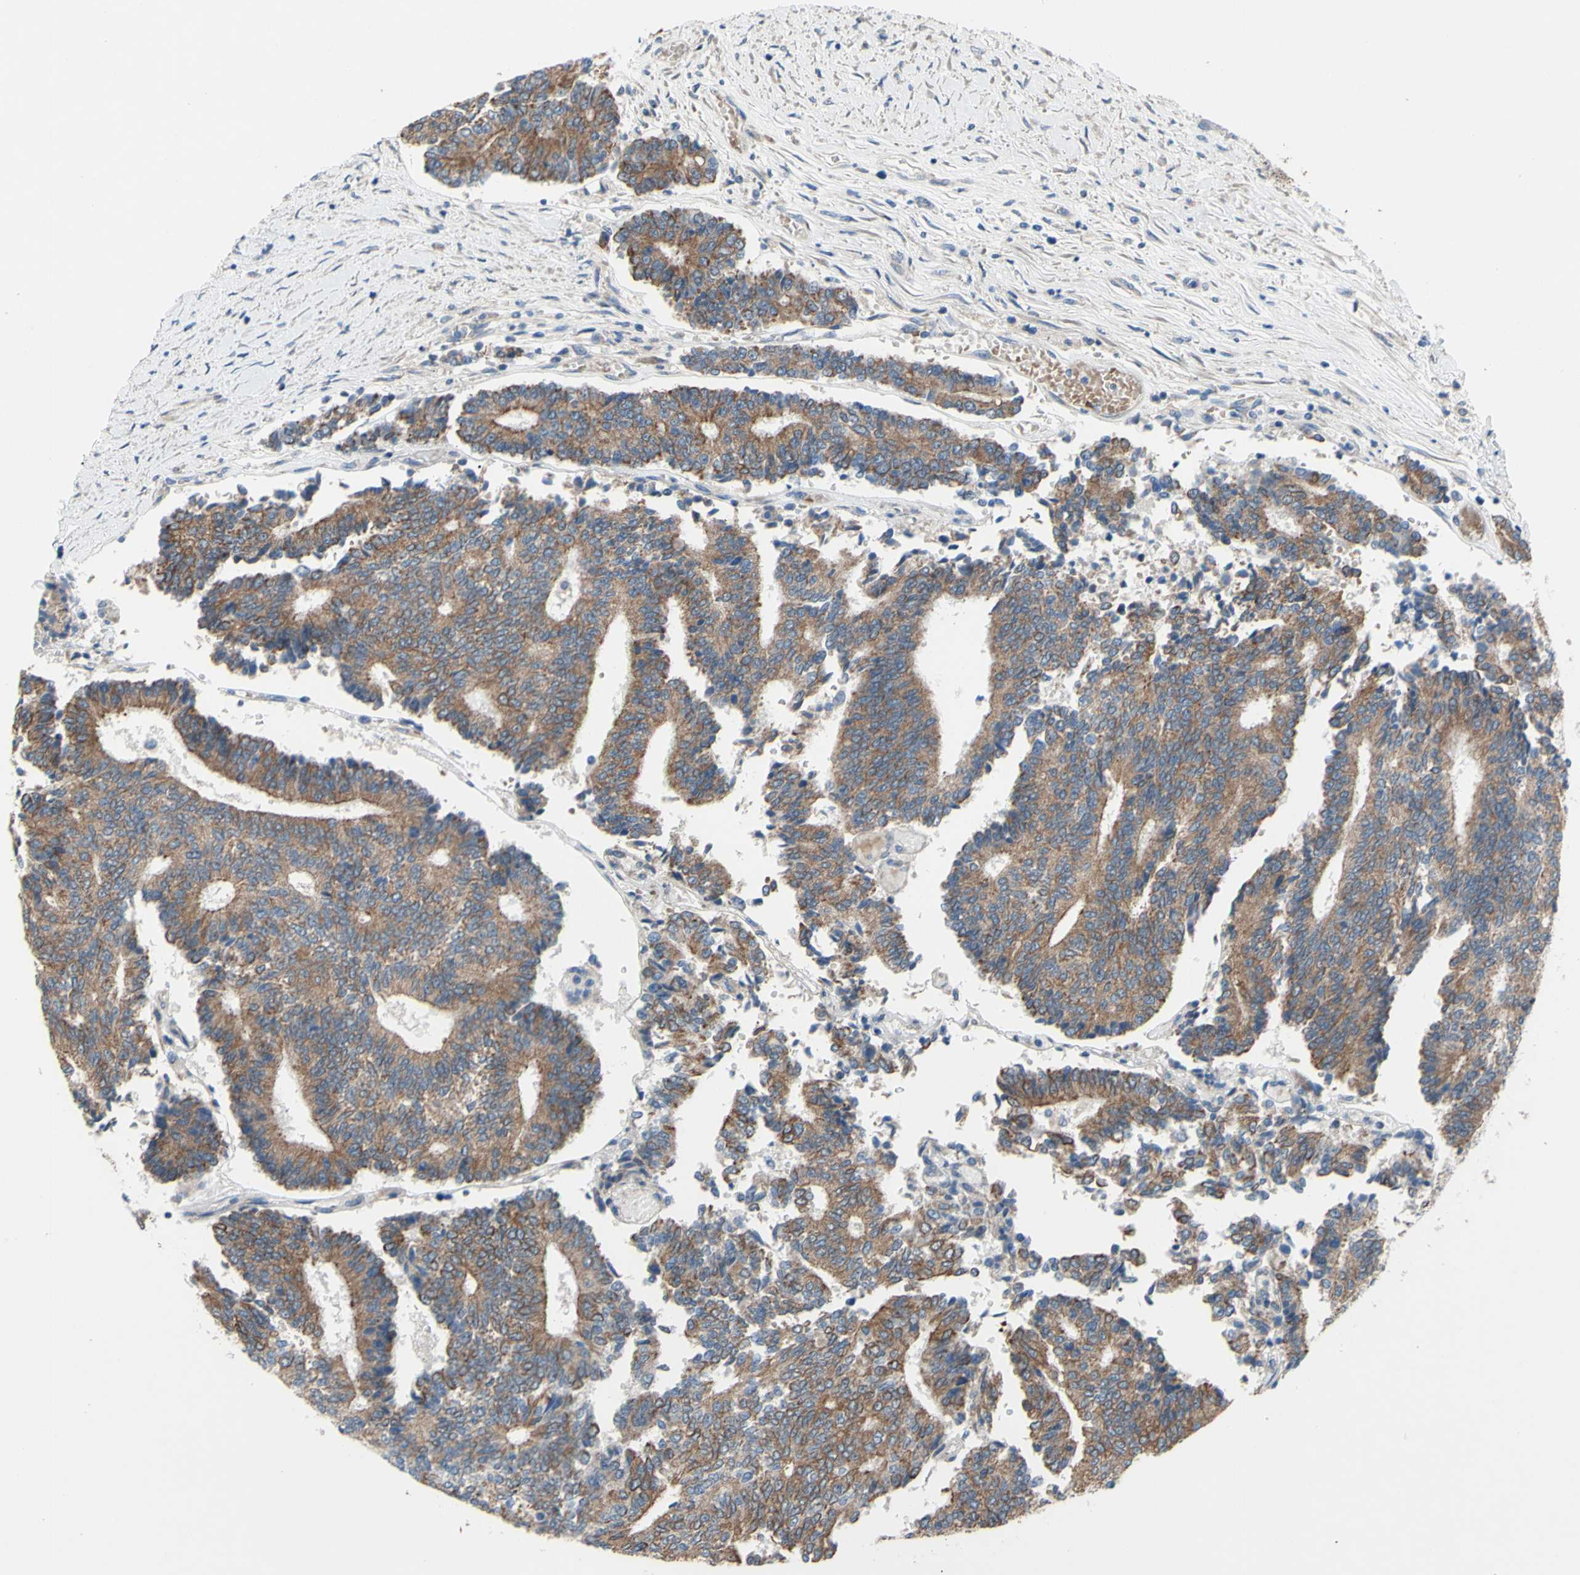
{"staining": {"intensity": "moderate", "quantity": ">75%", "location": "cytoplasmic/membranous"}, "tissue": "prostate cancer", "cell_type": "Tumor cells", "image_type": "cancer", "snomed": [{"axis": "morphology", "description": "Normal tissue, NOS"}, {"axis": "morphology", "description": "Adenocarcinoma, High grade"}, {"axis": "topography", "description": "Prostate"}, {"axis": "topography", "description": "Seminal veicle"}], "caption": "Human adenocarcinoma (high-grade) (prostate) stained for a protein (brown) exhibits moderate cytoplasmic/membranous positive expression in about >75% of tumor cells.", "gene": "GRAMD2B", "patient": {"sex": "male", "age": 55}}